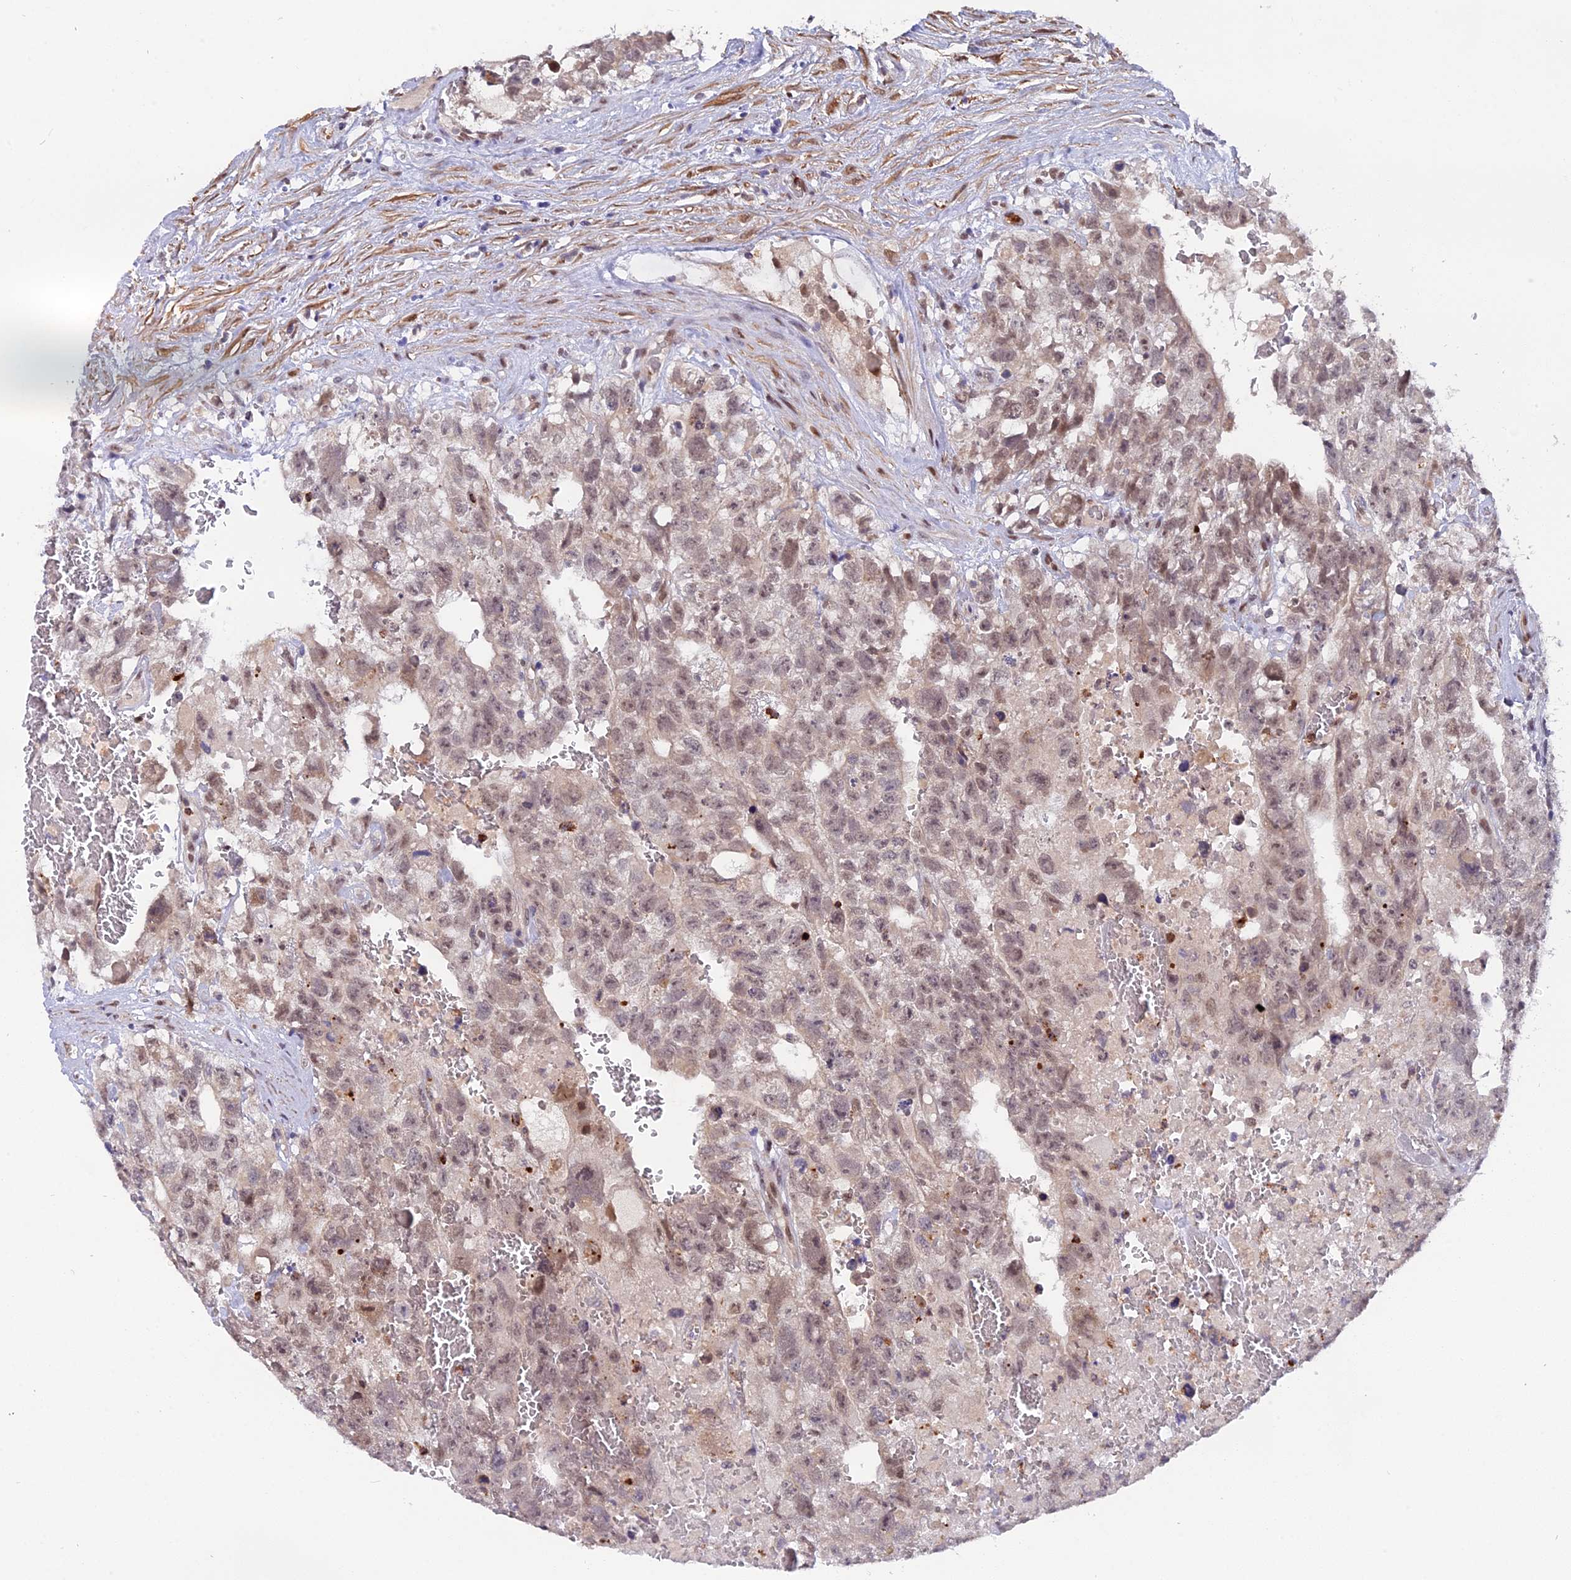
{"staining": {"intensity": "weak", "quantity": ">75%", "location": "nuclear"}, "tissue": "testis cancer", "cell_type": "Tumor cells", "image_type": "cancer", "snomed": [{"axis": "morphology", "description": "Carcinoma, Embryonal, NOS"}, {"axis": "topography", "description": "Testis"}], "caption": "Testis embryonal carcinoma stained for a protein reveals weak nuclear positivity in tumor cells.", "gene": "FAM118B", "patient": {"sex": "male", "age": 26}}